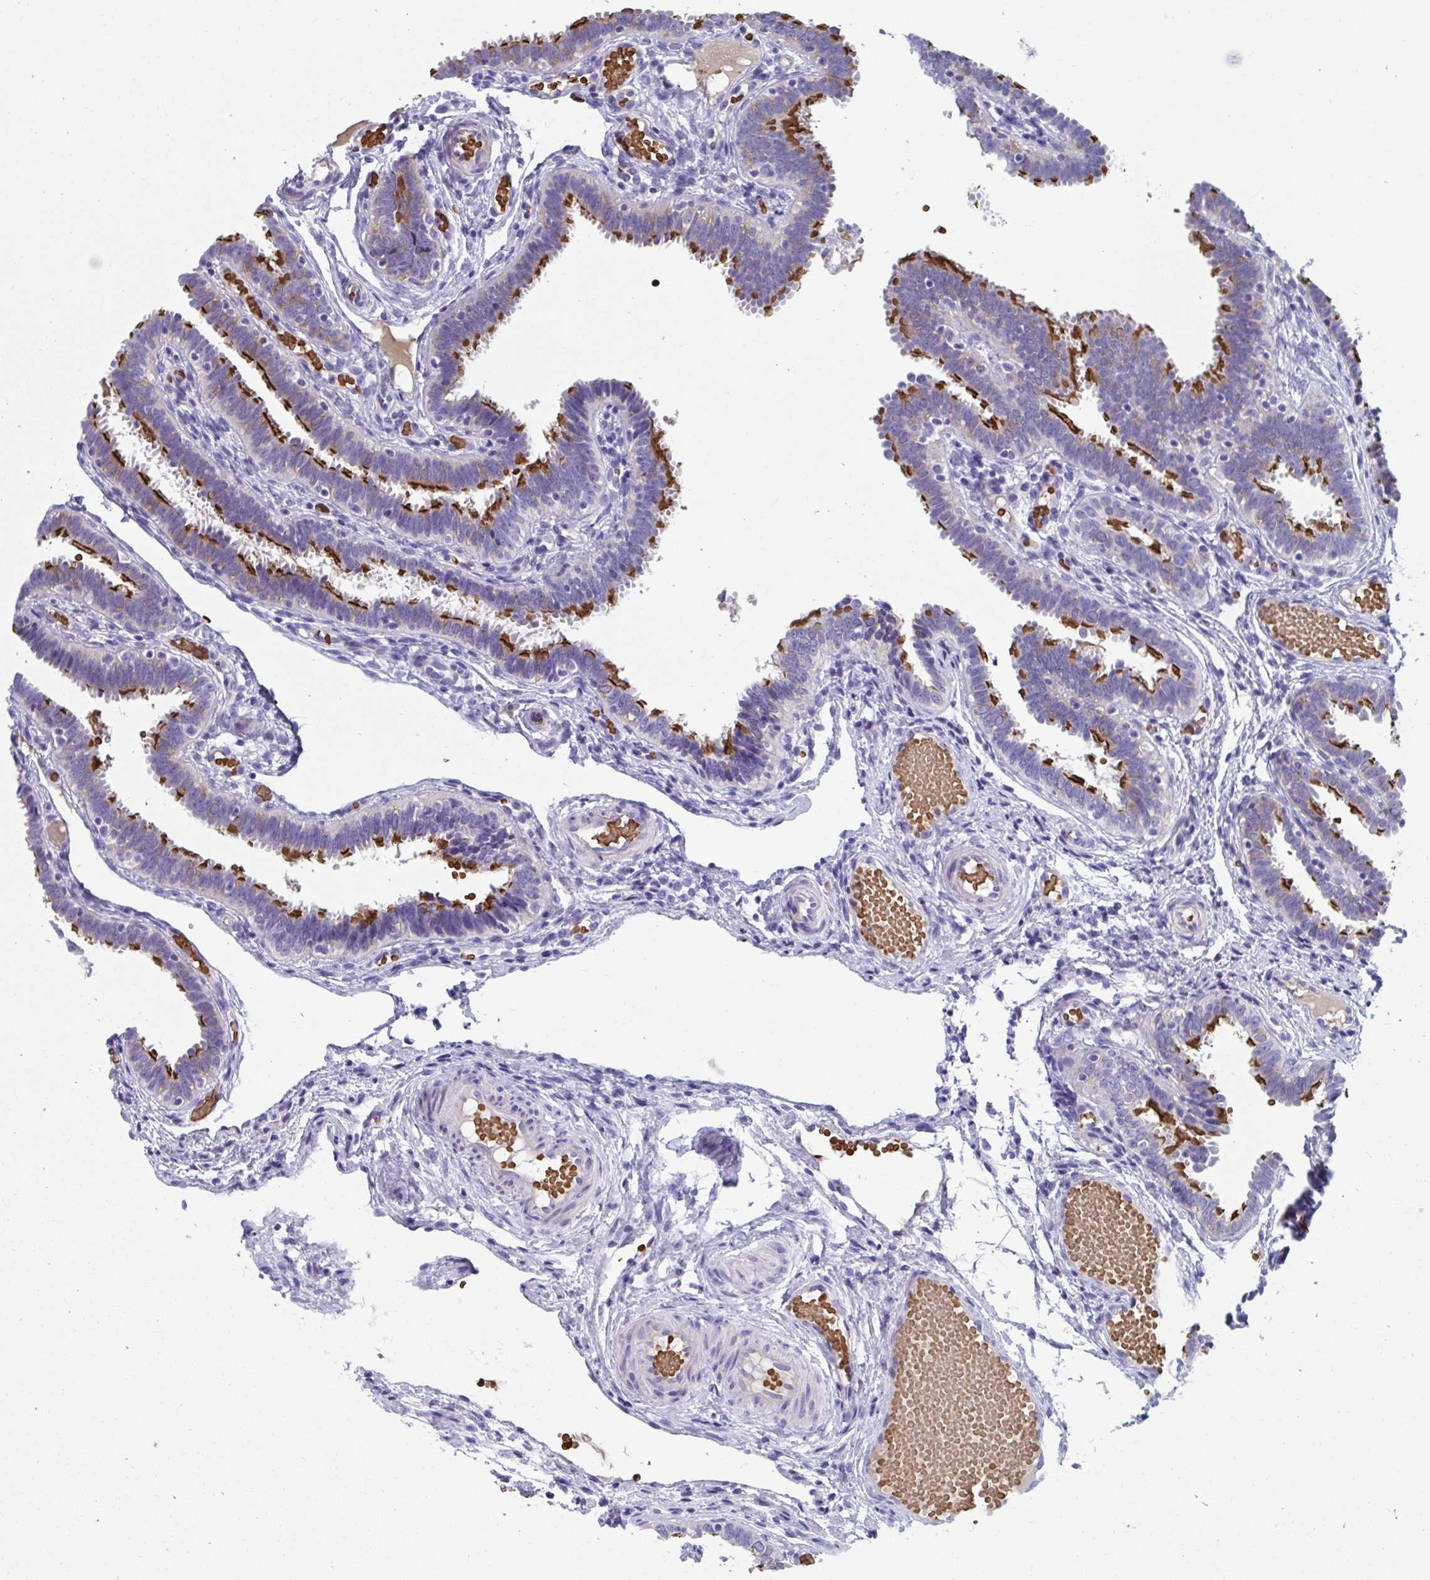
{"staining": {"intensity": "strong", "quantity": "25%-75%", "location": "cytoplasmic/membranous"}, "tissue": "fallopian tube", "cell_type": "Glandular cells", "image_type": "normal", "snomed": [{"axis": "morphology", "description": "Normal tissue, NOS"}, {"axis": "topography", "description": "Fallopian tube"}], "caption": "Strong cytoplasmic/membranous positivity is identified in about 25%-75% of glandular cells in unremarkable fallopian tube.", "gene": "TTC30A", "patient": {"sex": "female", "age": 37}}